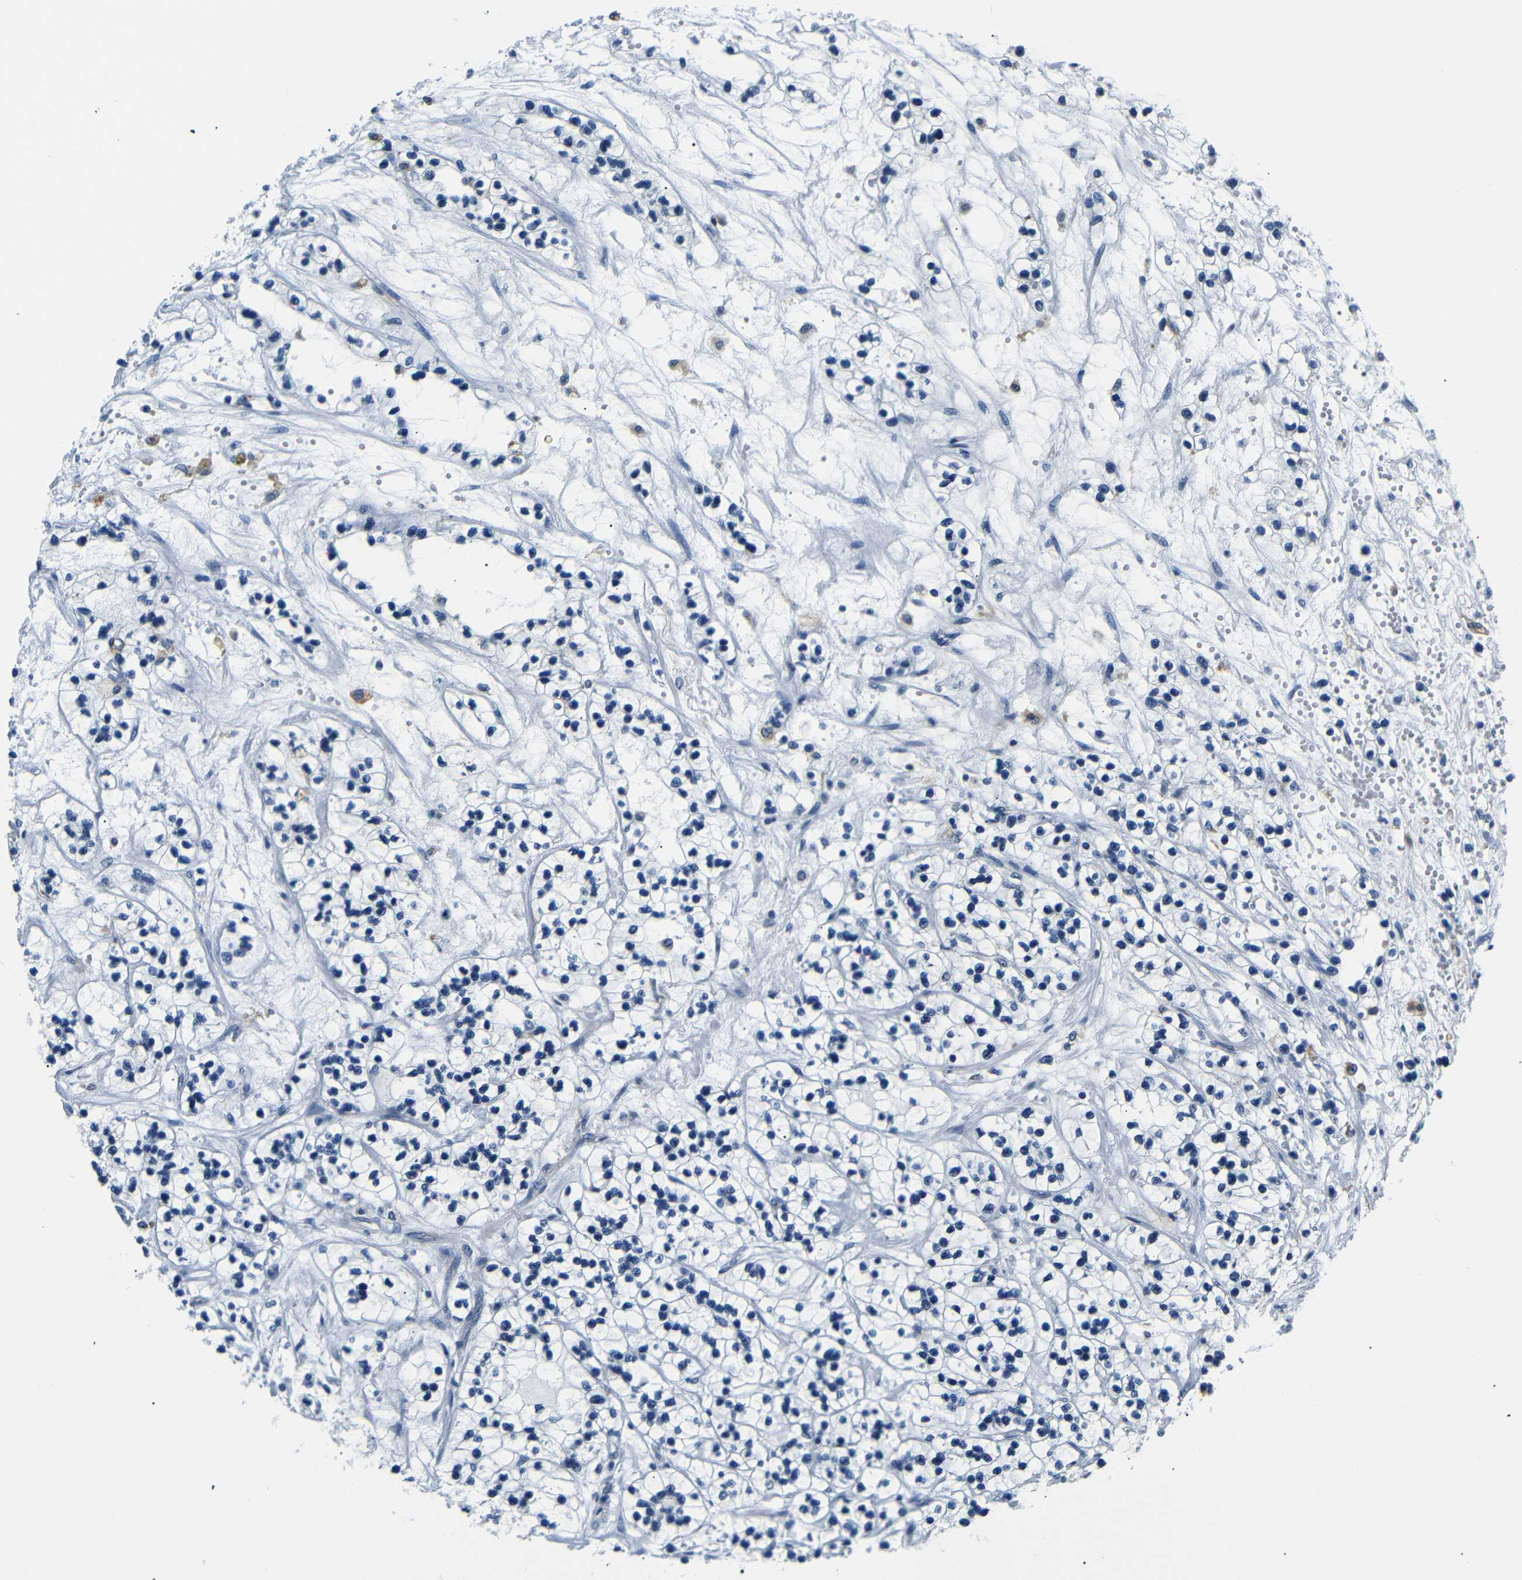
{"staining": {"intensity": "negative", "quantity": "none", "location": "none"}, "tissue": "renal cancer", "cell_type": "Tumor cells", "image_type": "cancer", "snomed": [{"axis": "morphology", "description": "Adenocarcinoma, NOS"}, {"axis": "topography", "description": "Kidney"}], "caption": "Tumor cells show no significant expression in renal cancer (adenocarcinoma).", "gene": "TAFA1", "patient": {"sex": "female", "age": 57}}